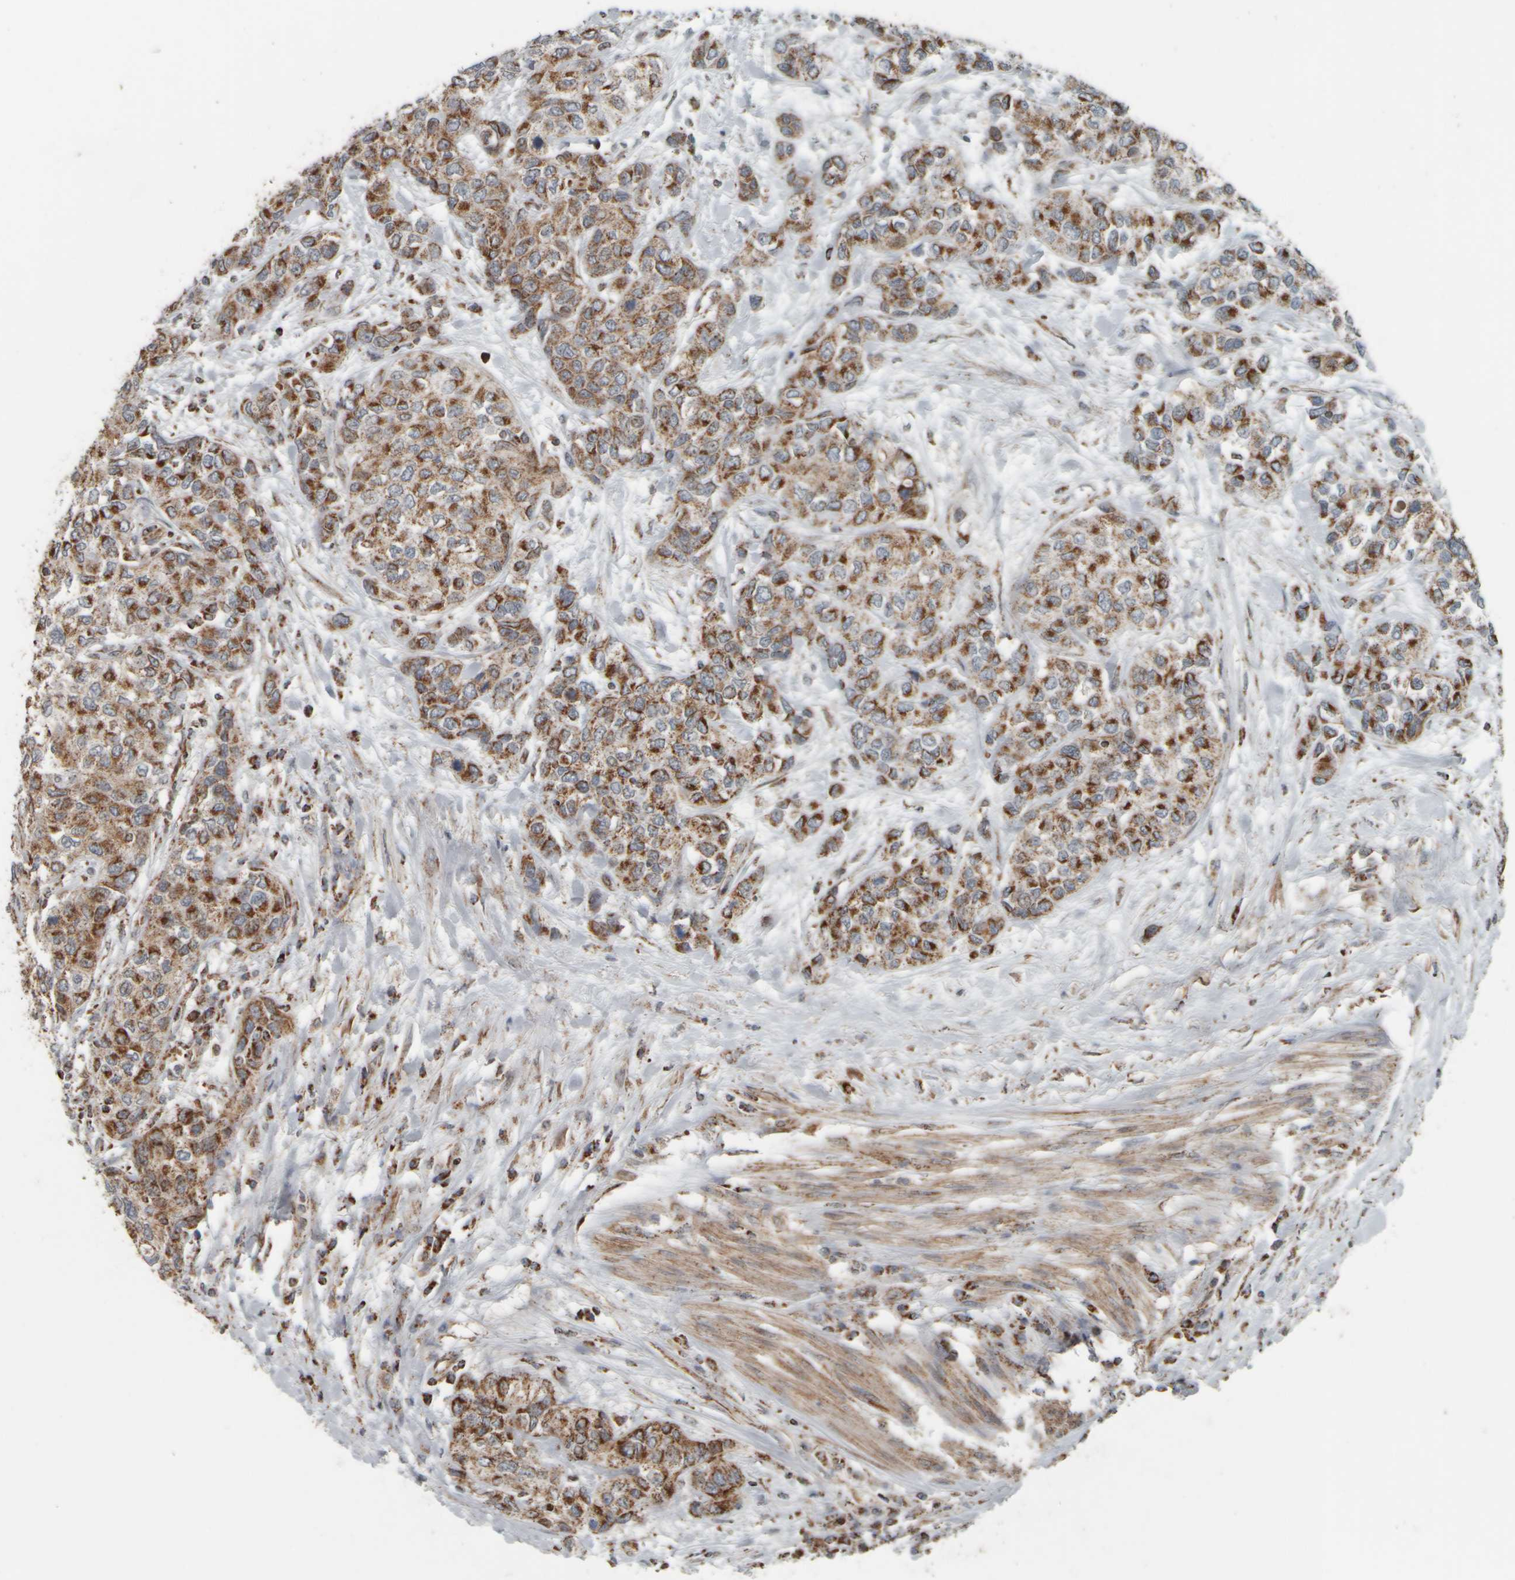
{"staining": {"intensity": "strong", "quantity": ">75%", "location": "cytoplasmic/membranous"}, "tissue": "urothelial cancer", "cell_type": "Tumor cells", "image_type": "cancer", "snomed": [{"axis": "morphology", "description": "Urothelial carcinoma, High grade"}, {"axis": "topography", "description": "Urinary bladder"}], "caption": "The image exhibits staining of urothelial cancer, revealing strong cytoplasmic/membranous protein staining (brown color) within tumor cells.", "gene": "APBB2", "patient": {"sex": "female", "age": 56}}